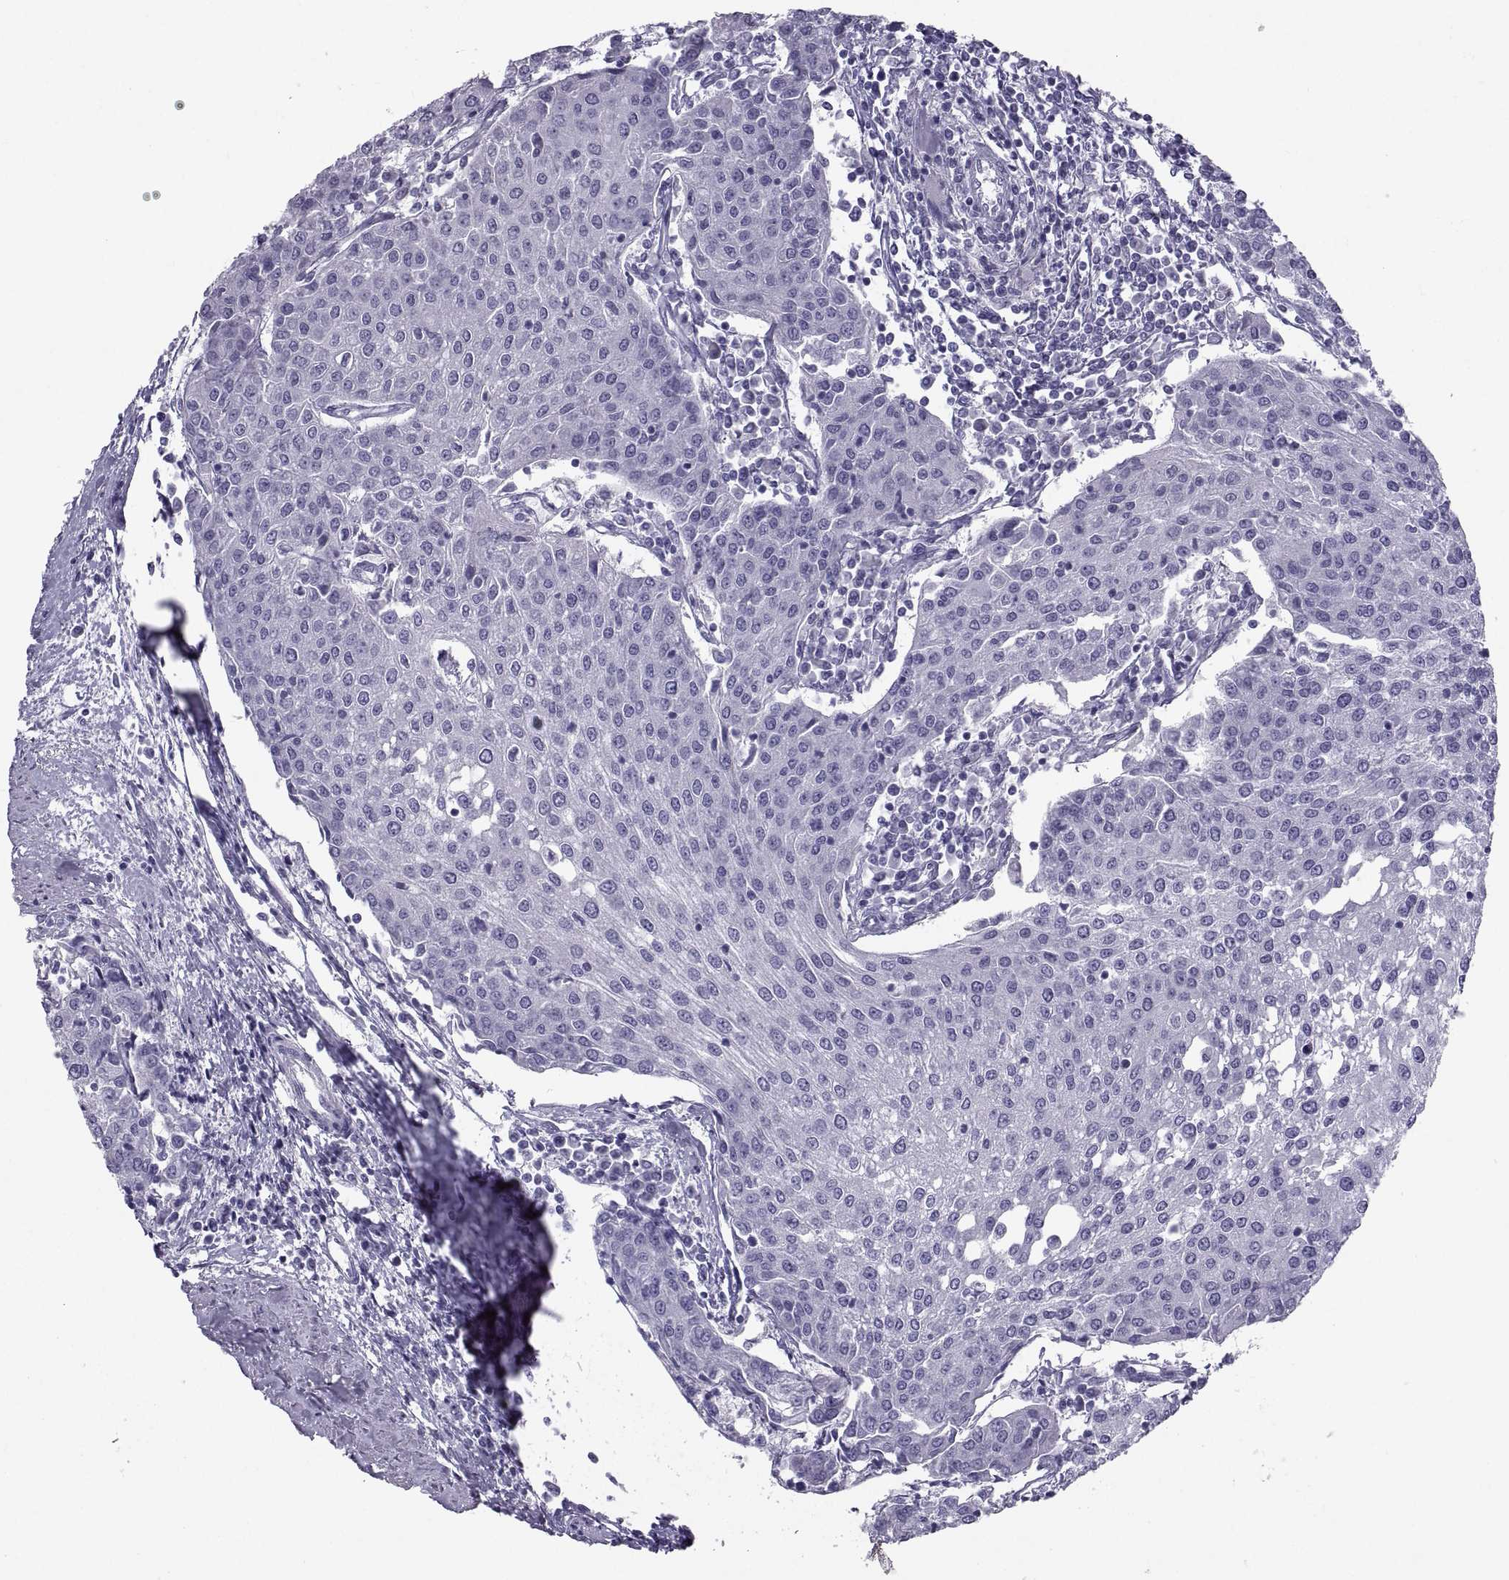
{"staining": {"intensity": "negative", "quantity": "none", "location": "none"}, "tissue": "urothelial cancer", "cell_type": "Tumor cells", "image_type": "cancer", "snomed": [{"axis": "morphology", "description": "Urothelial carcinoma, High grade"}, {"axis": "topography", "description": "Urinary bladder"}], "caption": "This image is of urothelial carcinoma (high-grade) stained with immunohistochemistry to label a protein in brown with the nuclei are counter-stained blue. There is no staining in tumor cells. (Immunohistochemistry (ihc), brightfield microscopy, high magnification).", "gene": "PCSK1N", "patient": {"sex": "female", "age": 85}}